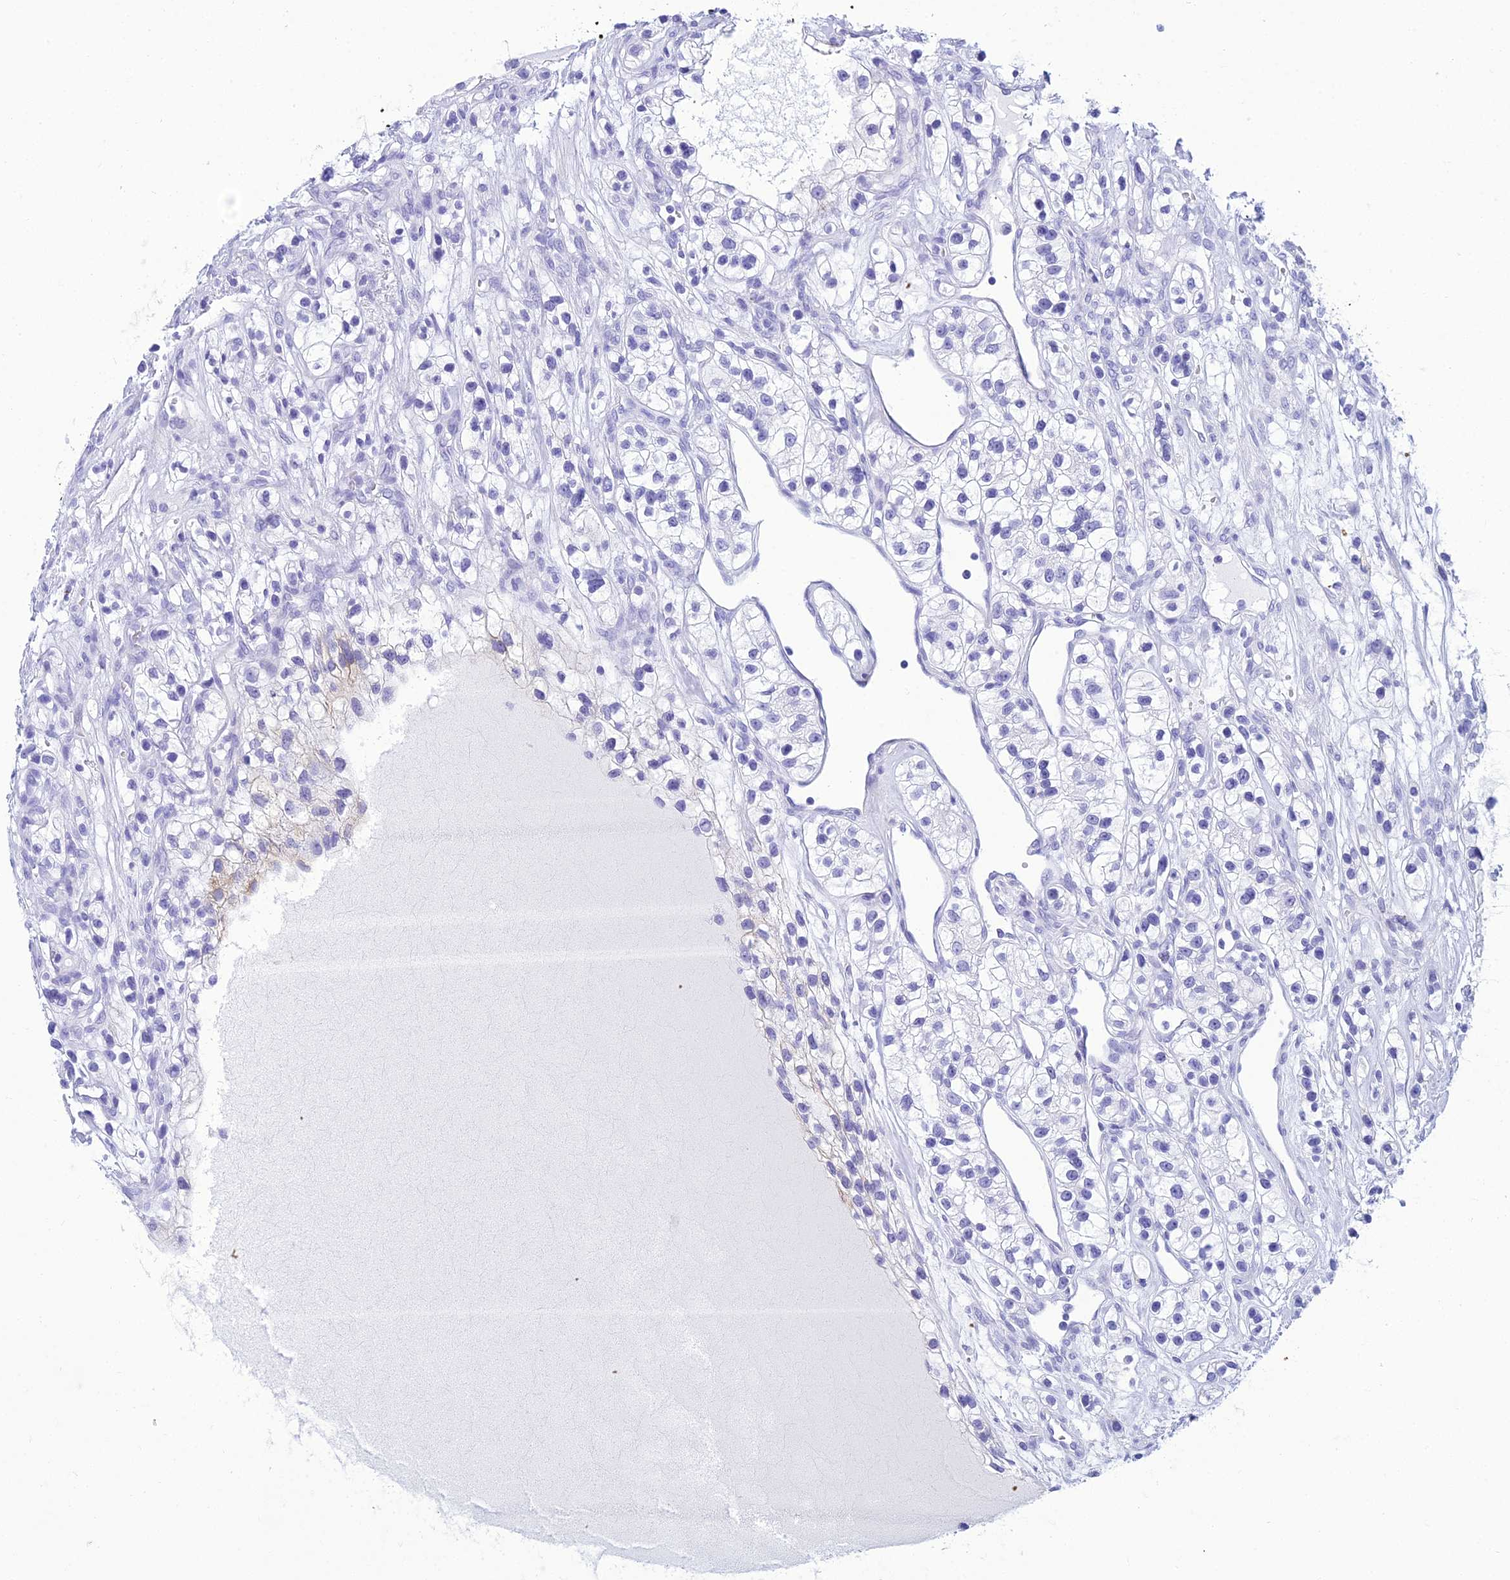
{"staining": {"intensity": "negative", "quantity": "none", "location": "none"}, "tissue": "renal cancer", "cell_type": "Tumor cells", "image_type": "cancer", "snomed": [{"axis": "morphology", "description": "Adenocarcinoma, NOS"}, {"axis": "topography", "description": "Kidney"}], "caption": "Tumor cells show no significant protein positivity in renal cancer (adenocarcinoma). (Brightfield microscopy of DAB IHC at high magnification).", "gene": "ZNF442", "patient": {"sex": "female", "age": 57}}